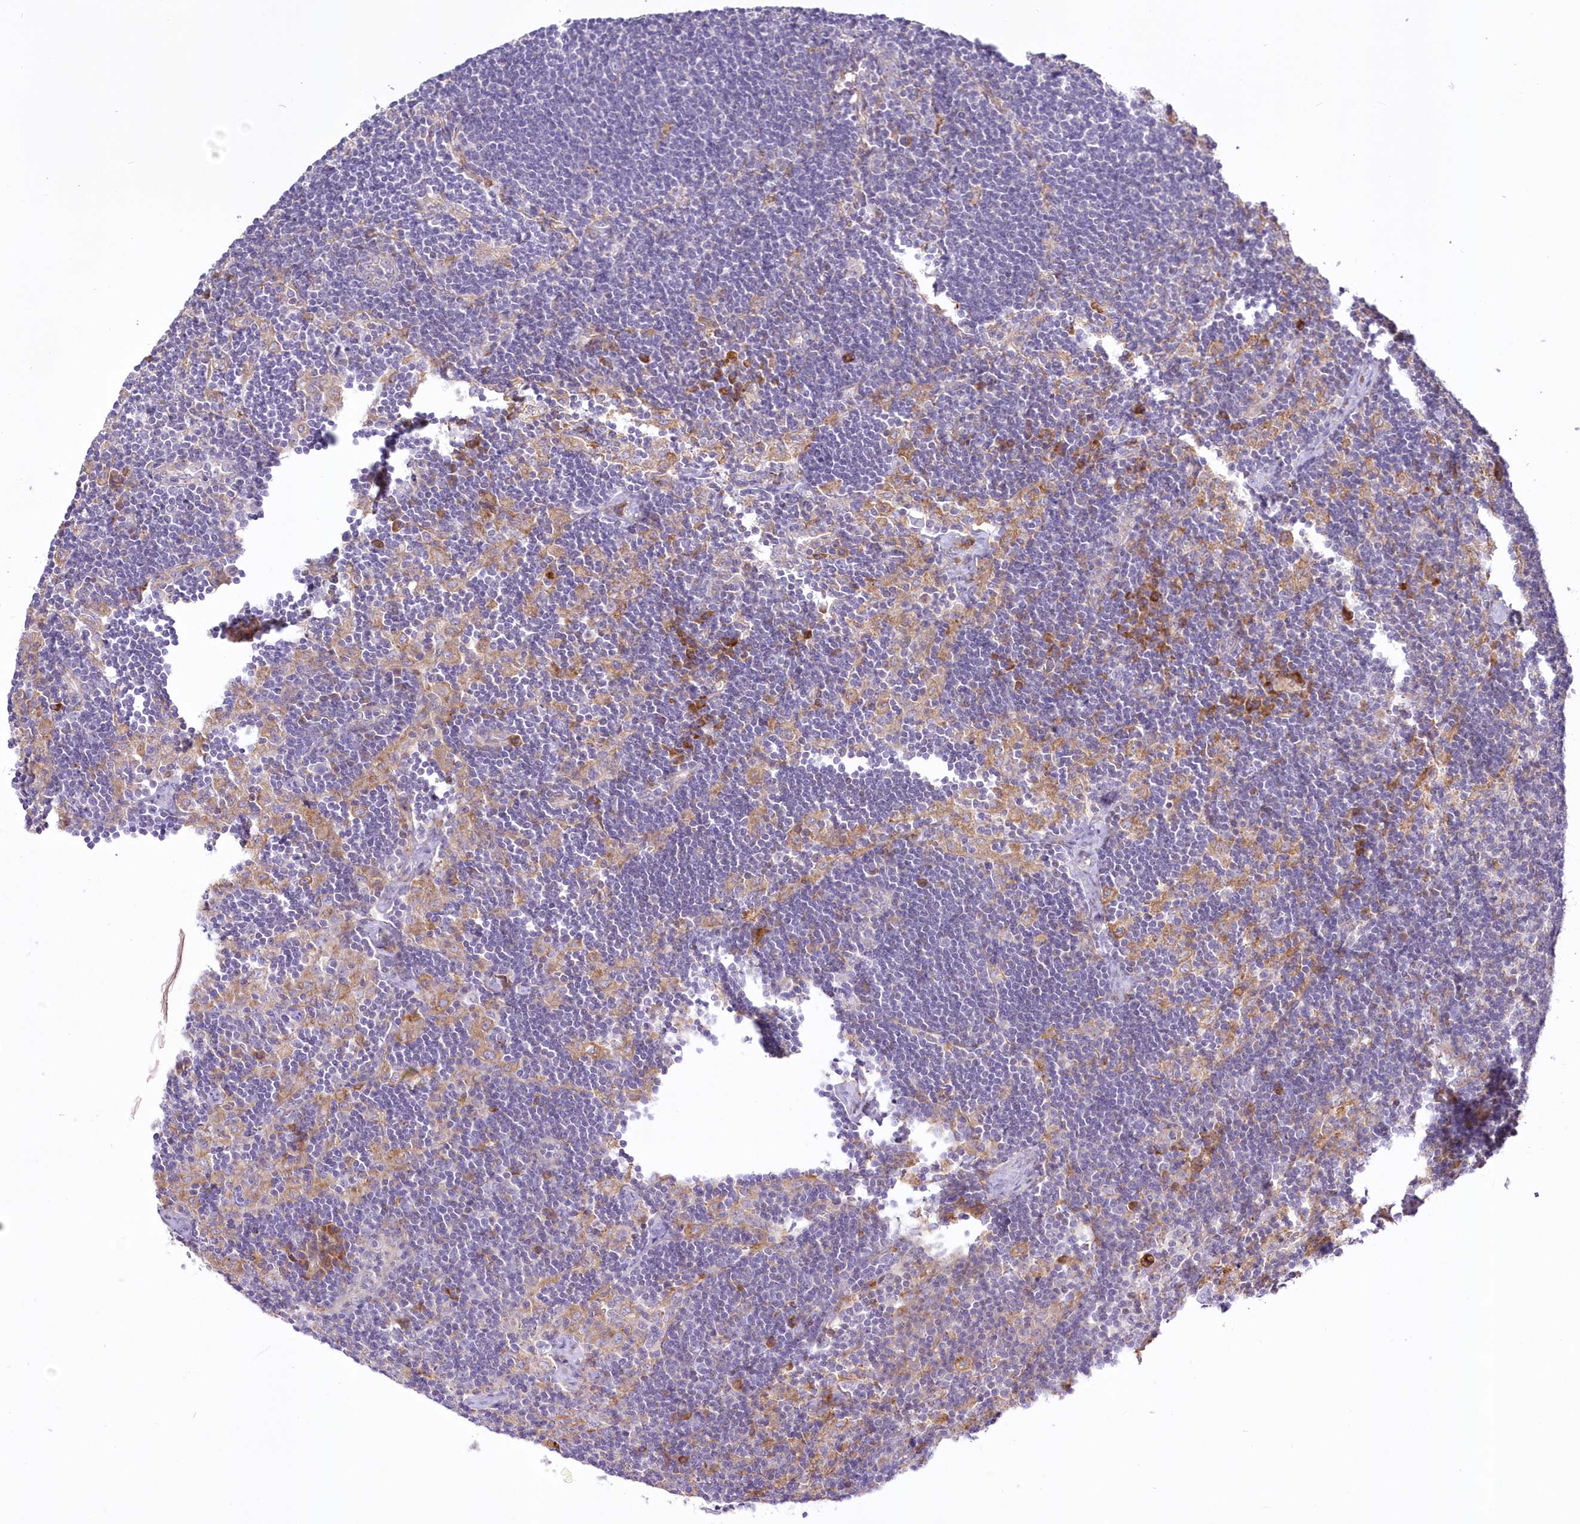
{"staining": {"intensity": "negative", "quantity": "none", "location": "none"}, "tissue": "lymph node", "cell_type": "Germinal center cells", "image_type": "normal", "snomed": [{"axis": "morphology", "description": "Normal tissue, NOS"}, {"axis": "topography", "description": "Lymph node"}], "caption": "Germinal center cells are negative for protein expression in unremarkable human lymph node.", "gene": "ARFGEF3", "patient": {"sex": "male", "age": 24}}